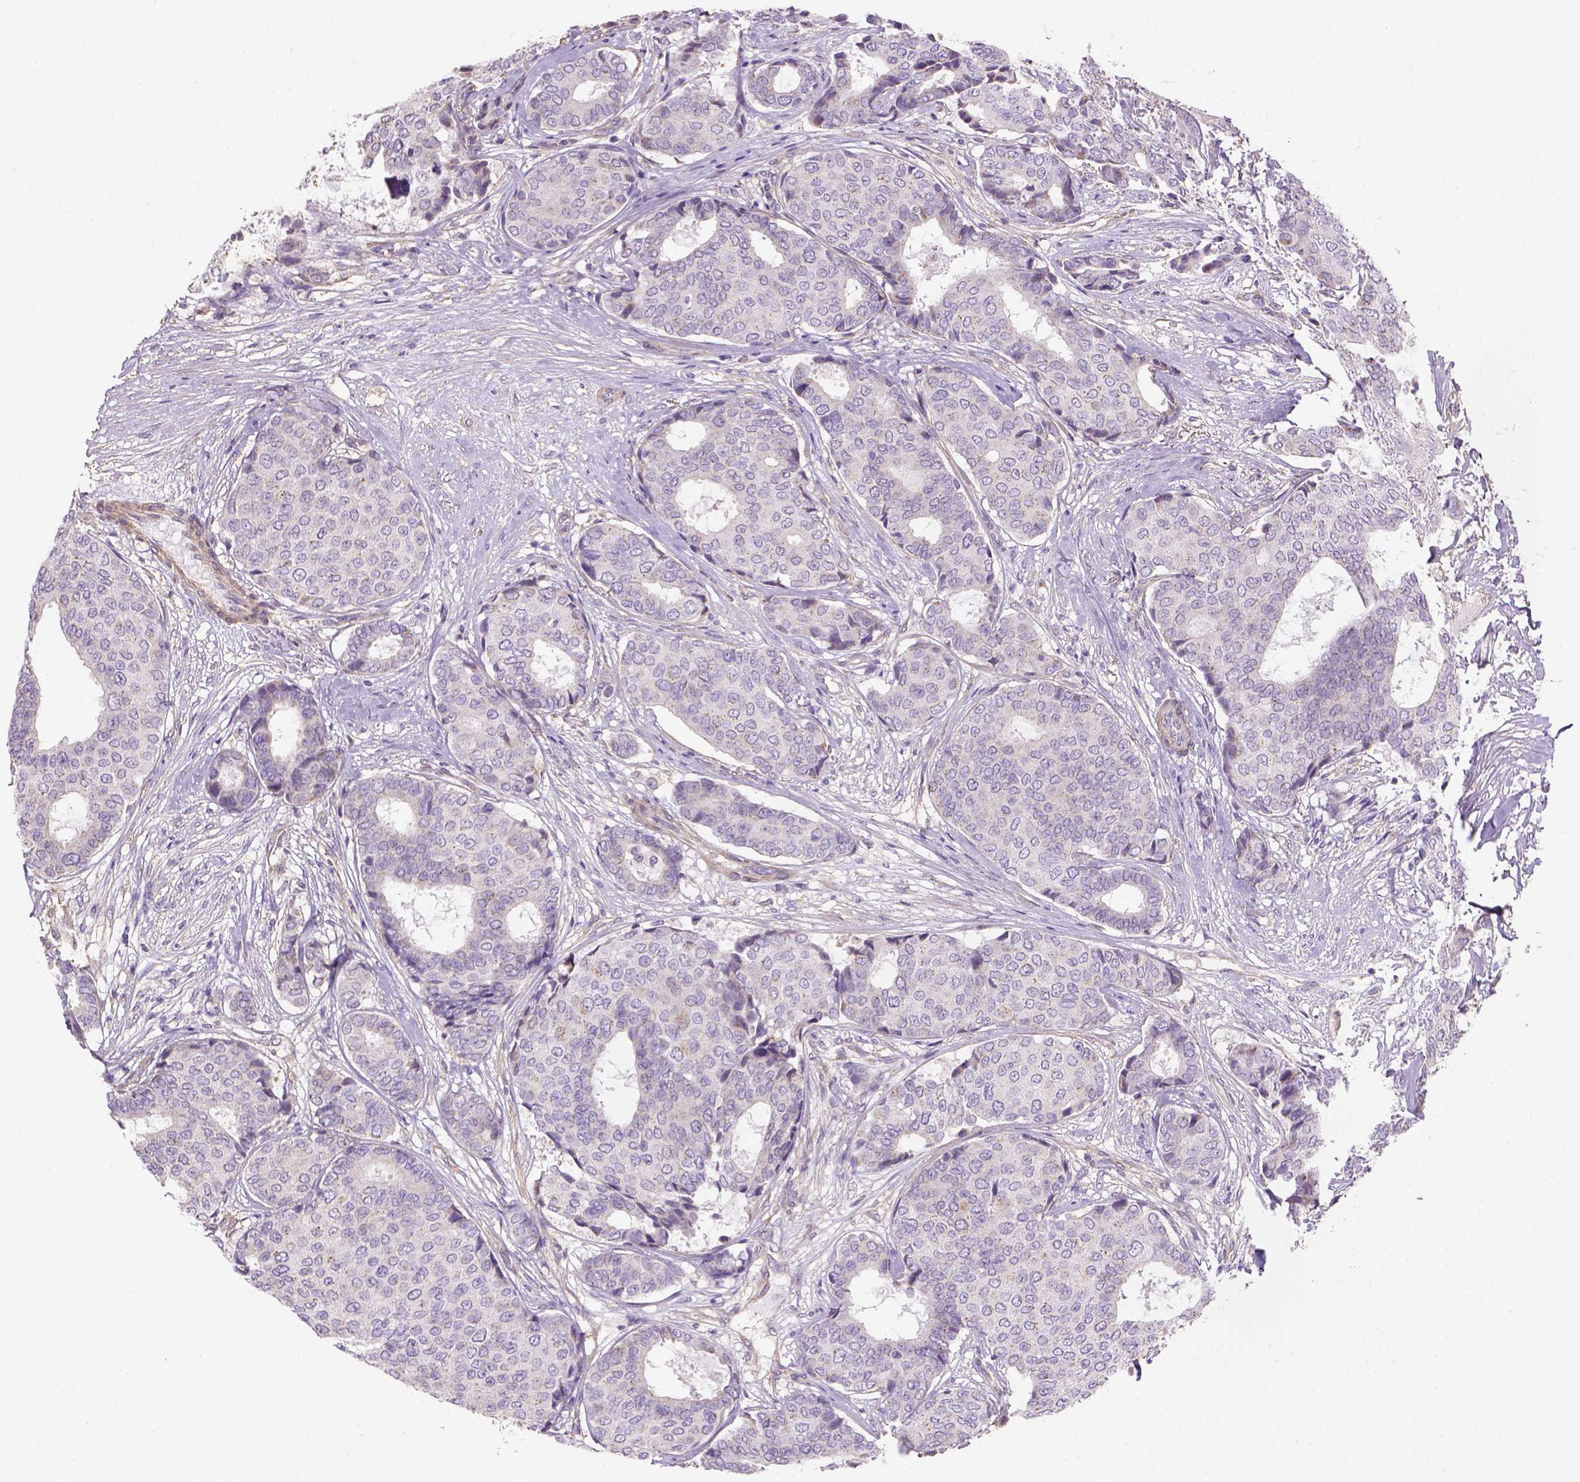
{"staining": {"intensity": "negative", "quantity": "none", "location": "none"}, "tissue": "breast cancer", "cell_type": "Tumor cells", "image_type": "cancer", "snomed": [{"axis": "morphology", "description": "Duct carcinoma"}, {"axis": "topography", "description": "Breast"}], "caption": "Immunohistochemistry (IHC) photomicrograph of human breast cancer stained for a protein (brown), which shows no expression in tumor cells.", "gene": "HTRA1", "patient": {"sex": "female", "age": 75}}